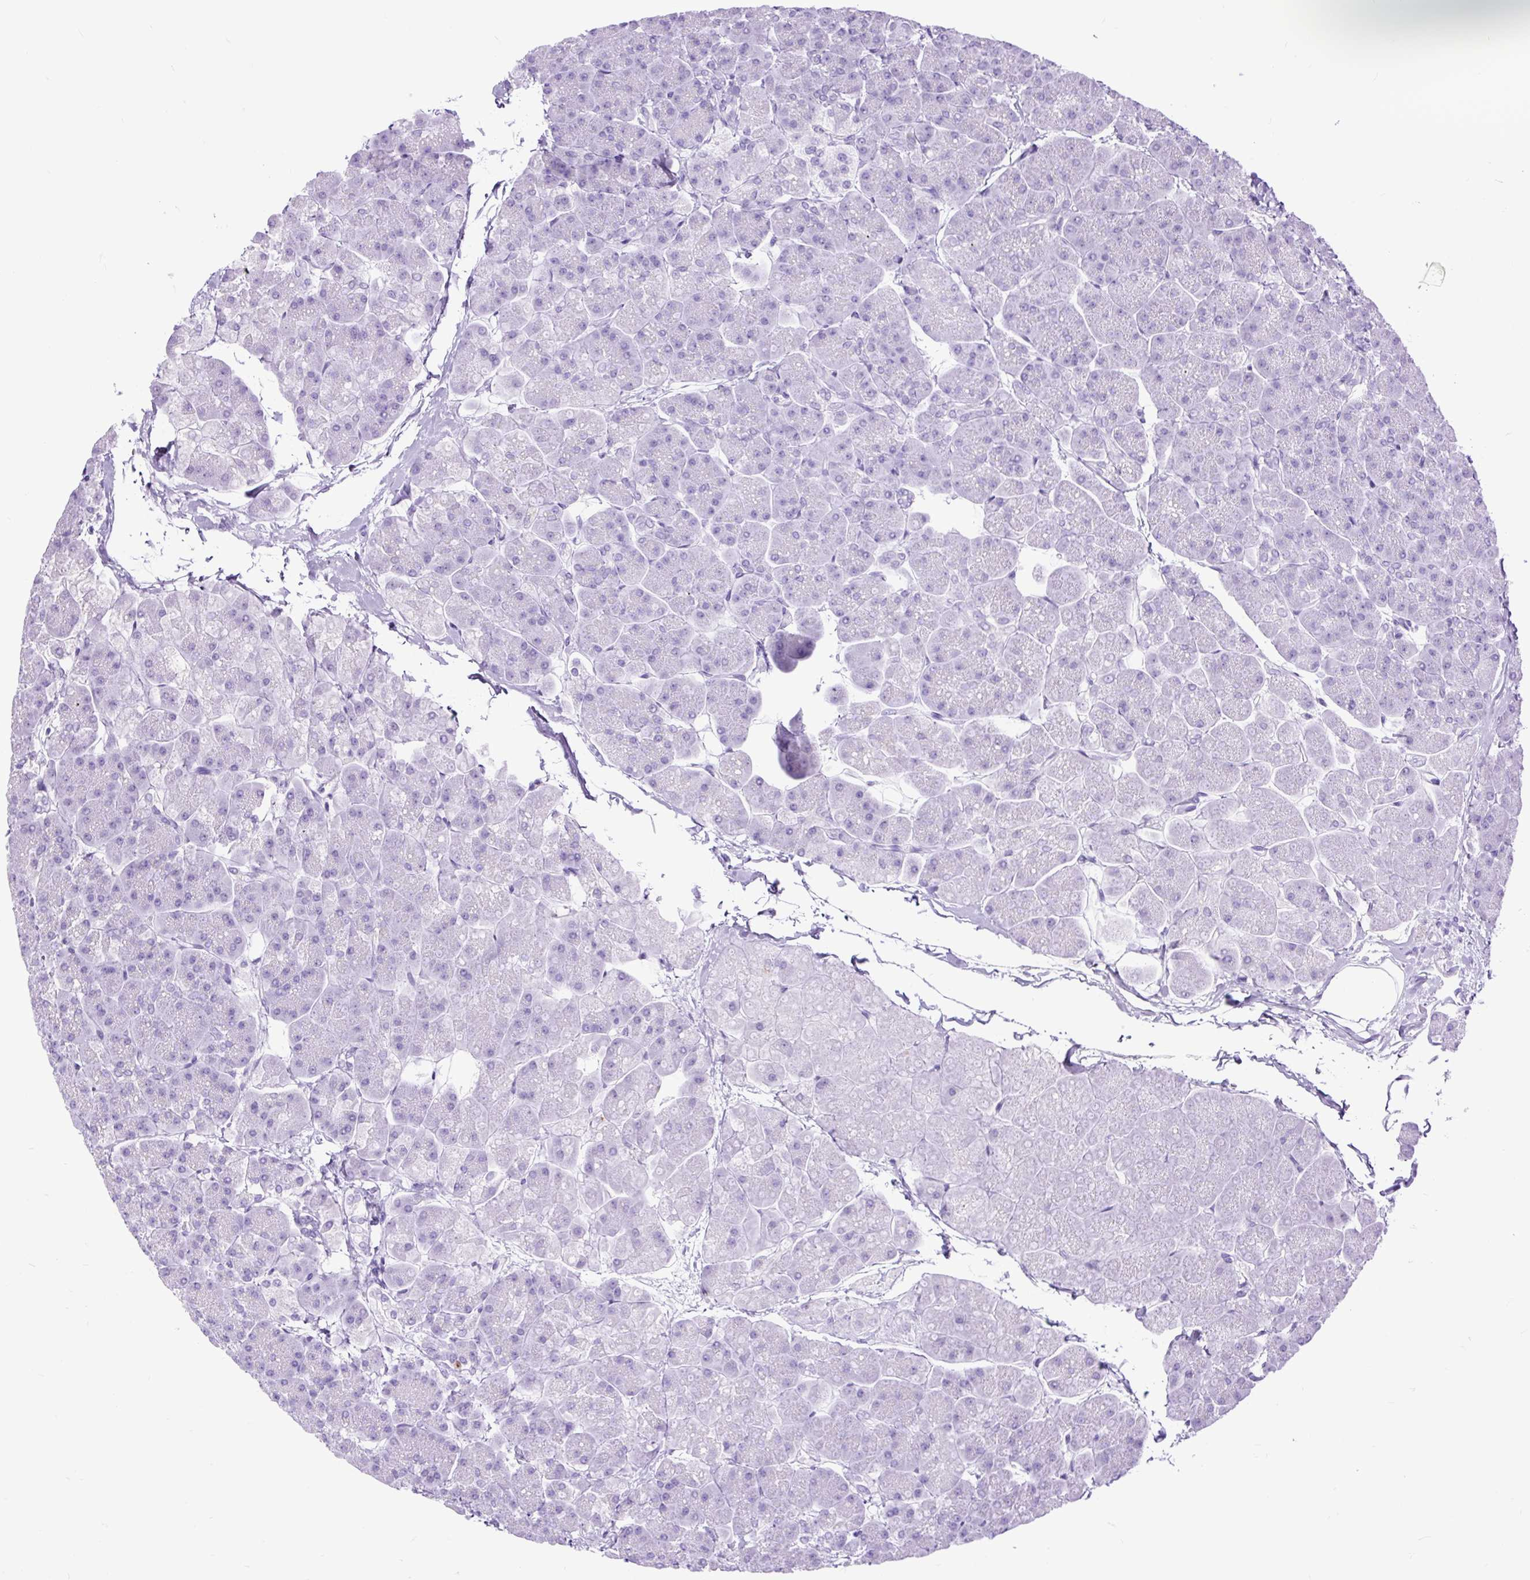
{"staining": {"intensity": "negative", "quantity": "none", "location": "none"}, "tissue": "pancreas", "cell_type": "Exocrine glandular cells", "image_type": "normal", "snomed": [{"axis": "morphology", "description": "Normal tissue, NOS"}, {"axis": "topography", "description": "Pancreas"}, {"axis": "topography", "description": "Peripheral nerve tissue"}], "caption": "A histopathology image of pancreas stained for a protein reveals no brown staining in exocrine glandular cells.", "gene": "RACGAP1", "patient": {"sex": "male", "age": 54}}